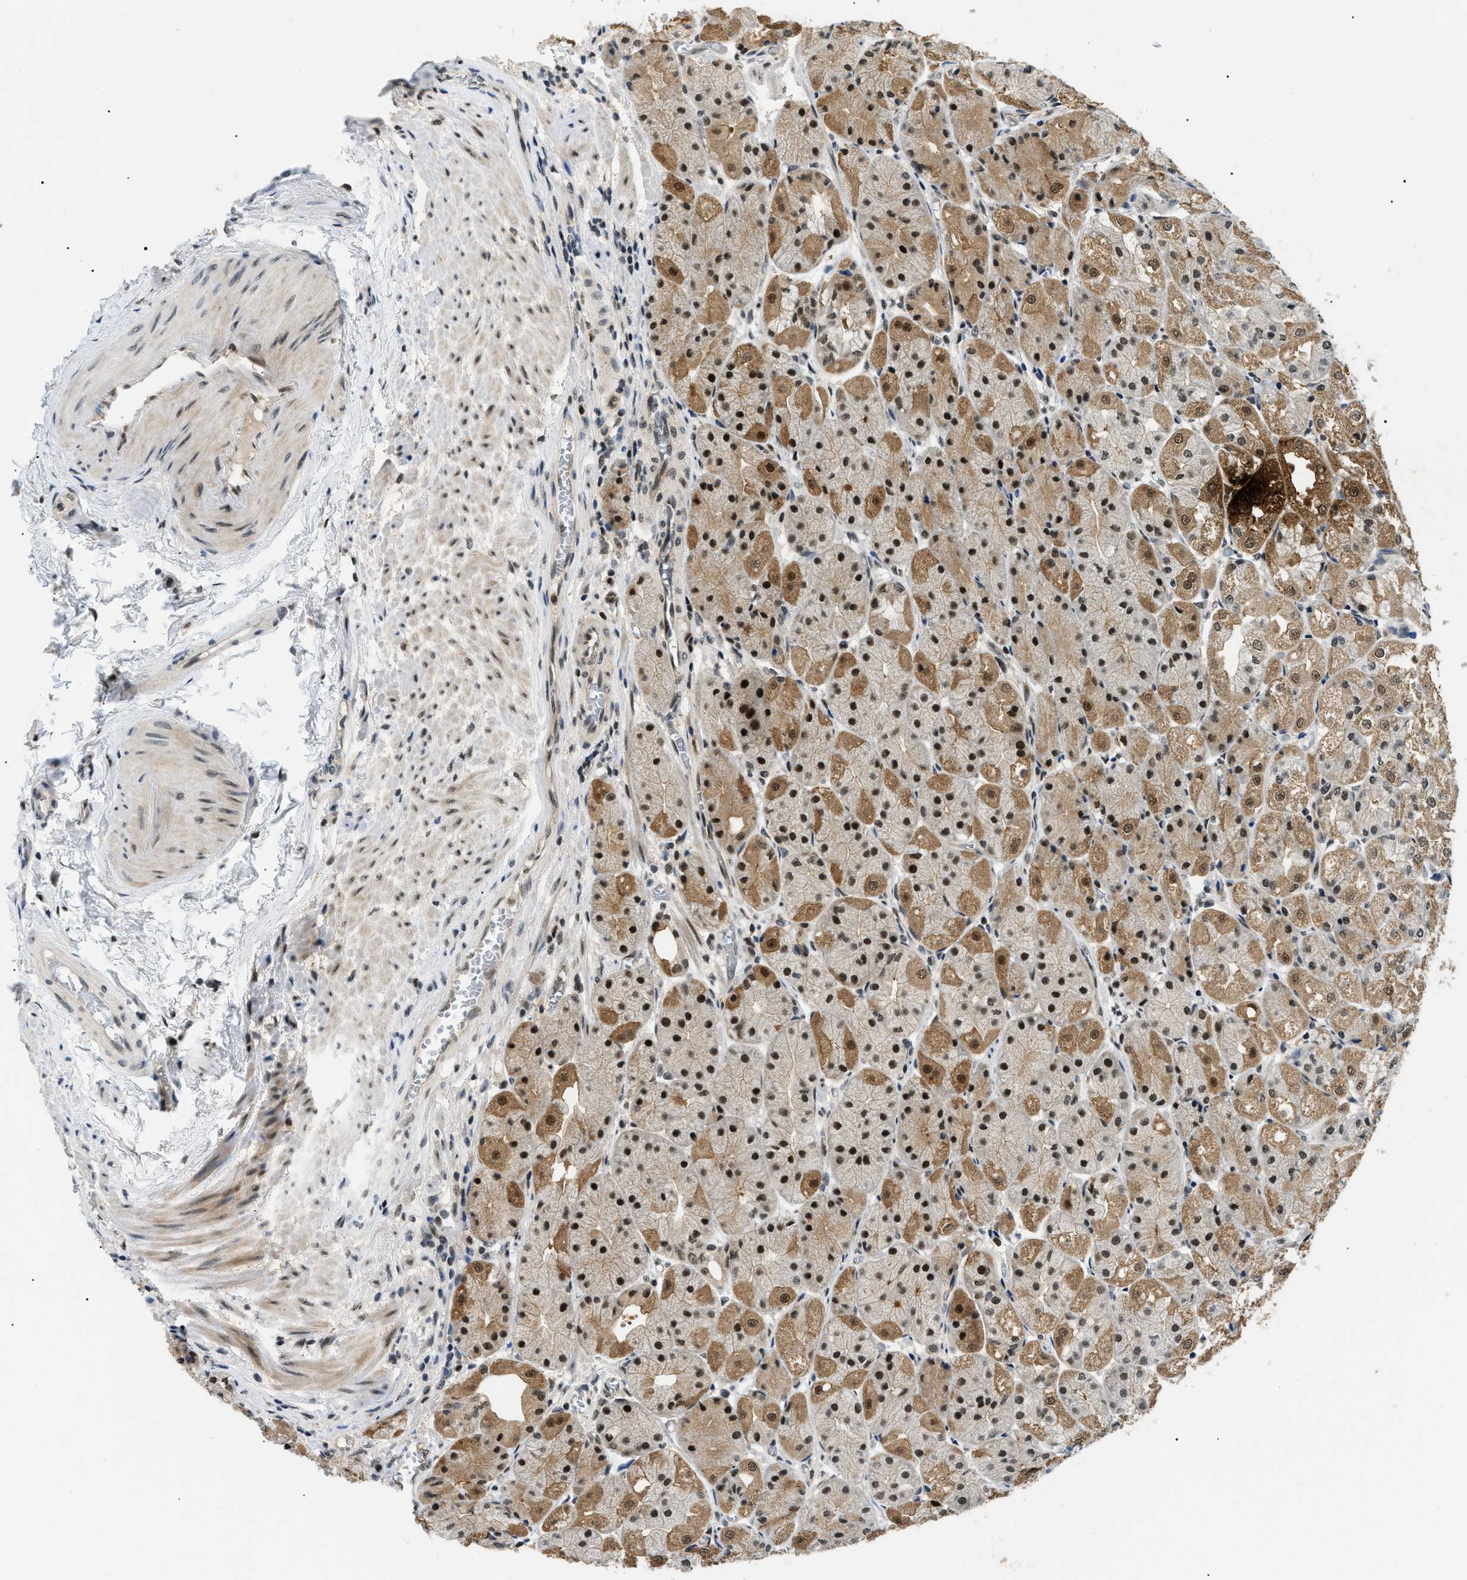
{"staining": {"intensity": "moderate", "quantity": ">75%", "location": "cytoplasmic/membranous,nuclear"}, "tissue": "stomach", "cell_type": "Glandular cells", "image_type": "normal", "snomed": [{"axis": "morphology", "description": "Normal tissue, NOS"}, {"axis": "topography", "description": "Stomach, upper"}], "caption": "DAB (3,3'-diaminobenzidine) immunohistochemical staining of benign stomach shows moderate cytoplasmic/membranous,nuclear protein positivity in about >75% of glandular cells. The staining is performed using DAB brown chromogen to label protein expression. The nuclei are counter-stained blue using hematoxylin.", "gene": "RBM15", "patient": {"sex": "male", "age": 72}}